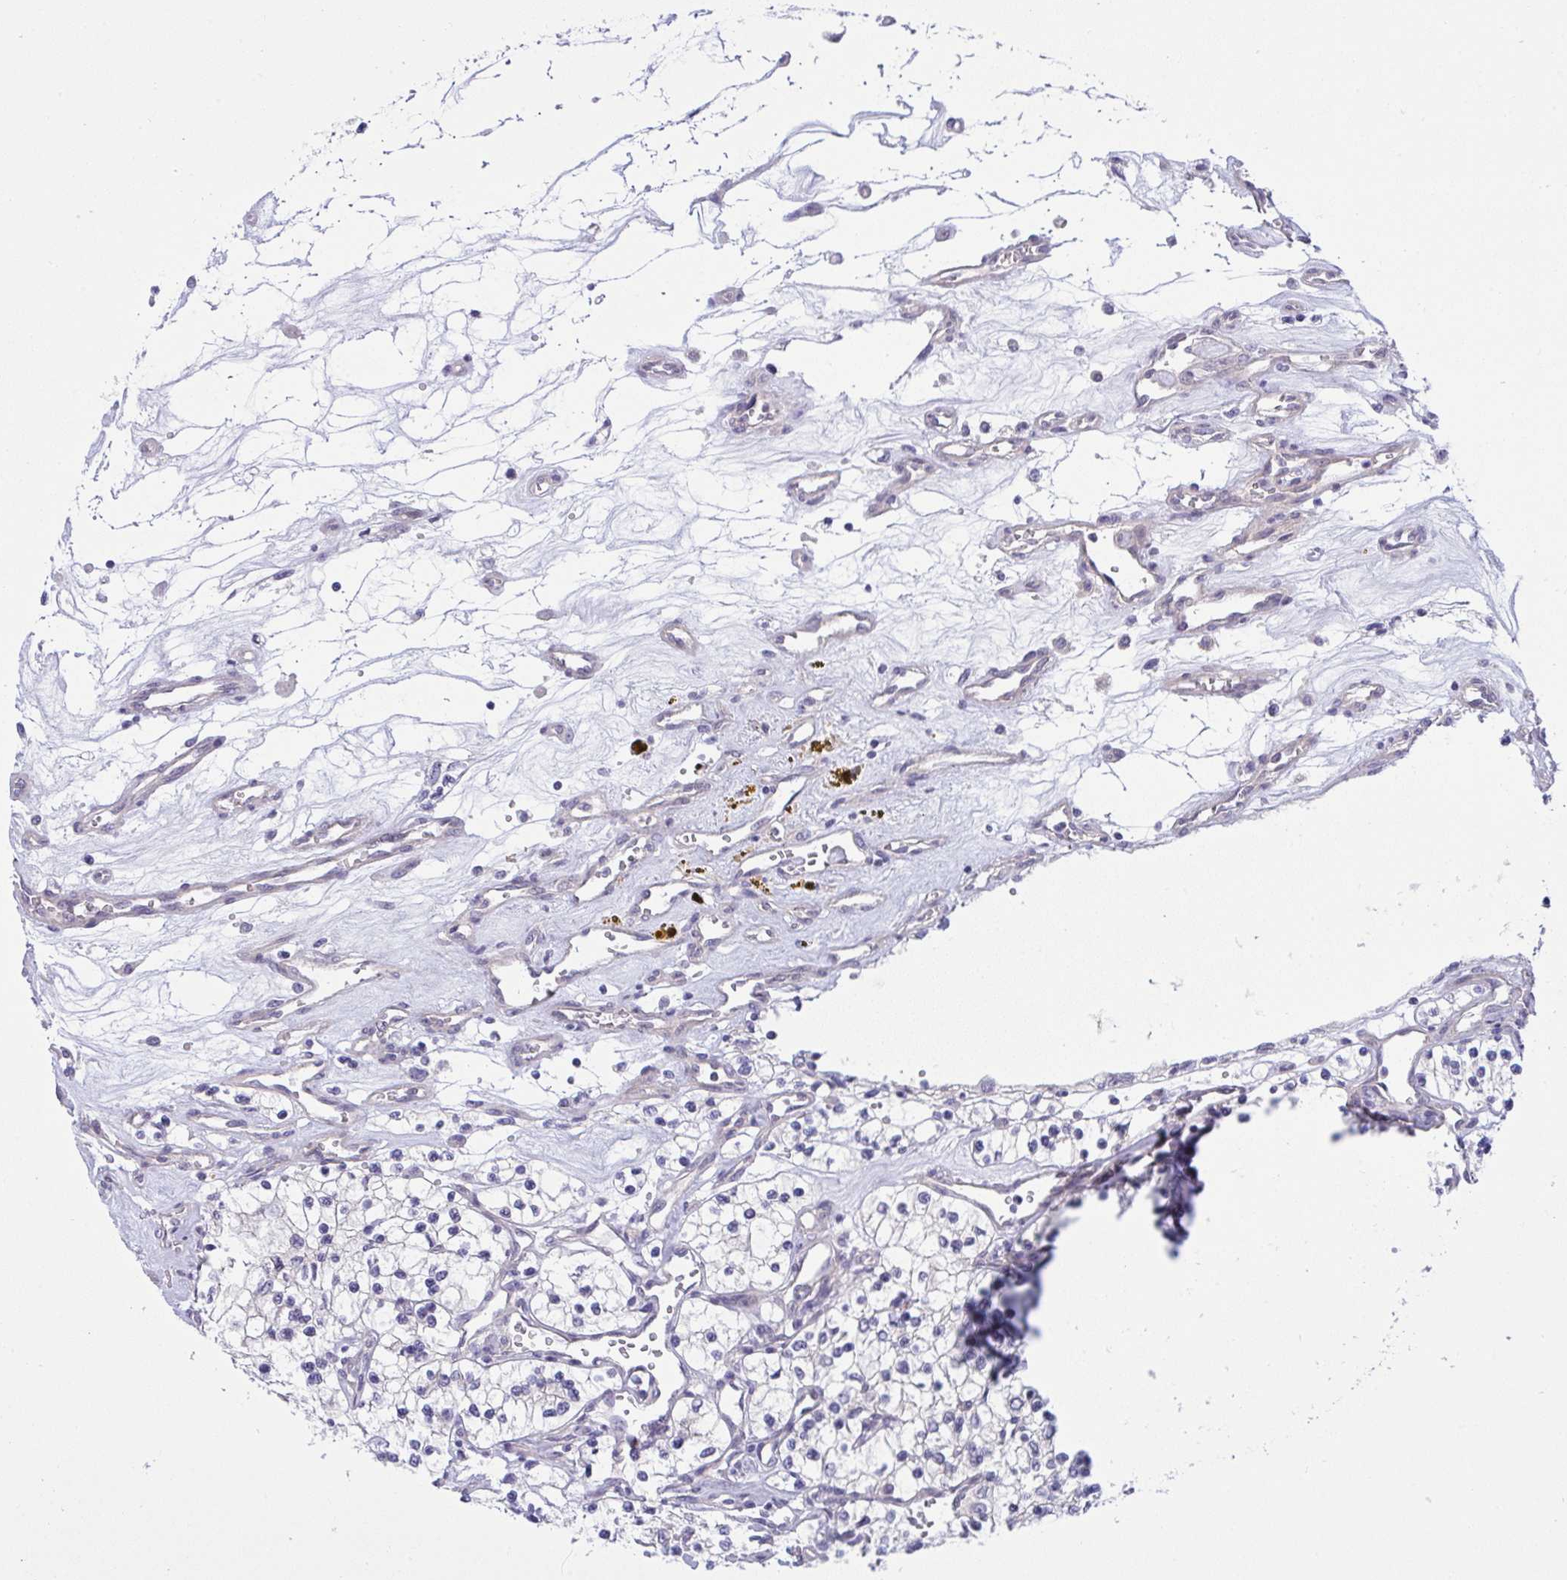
{"staining": {"intensity": "negative", "quantity": "none", "location": "none"}, "tissue": "renal cancer", "cell_type": "Tumor cells", "image_type": "cancer", "snomed": [{"axis": "morphology", "description": "Adenocarcinoma, NOS"}, {"axis": "topography", "description": "Kidney"}], "caption": "This is an immunohistochemistry (IHC) image of human renal cancer. There is no expression in tumor cells.", "gene": "HOXD12", "patient": {"sex": "female", "age": 69}}